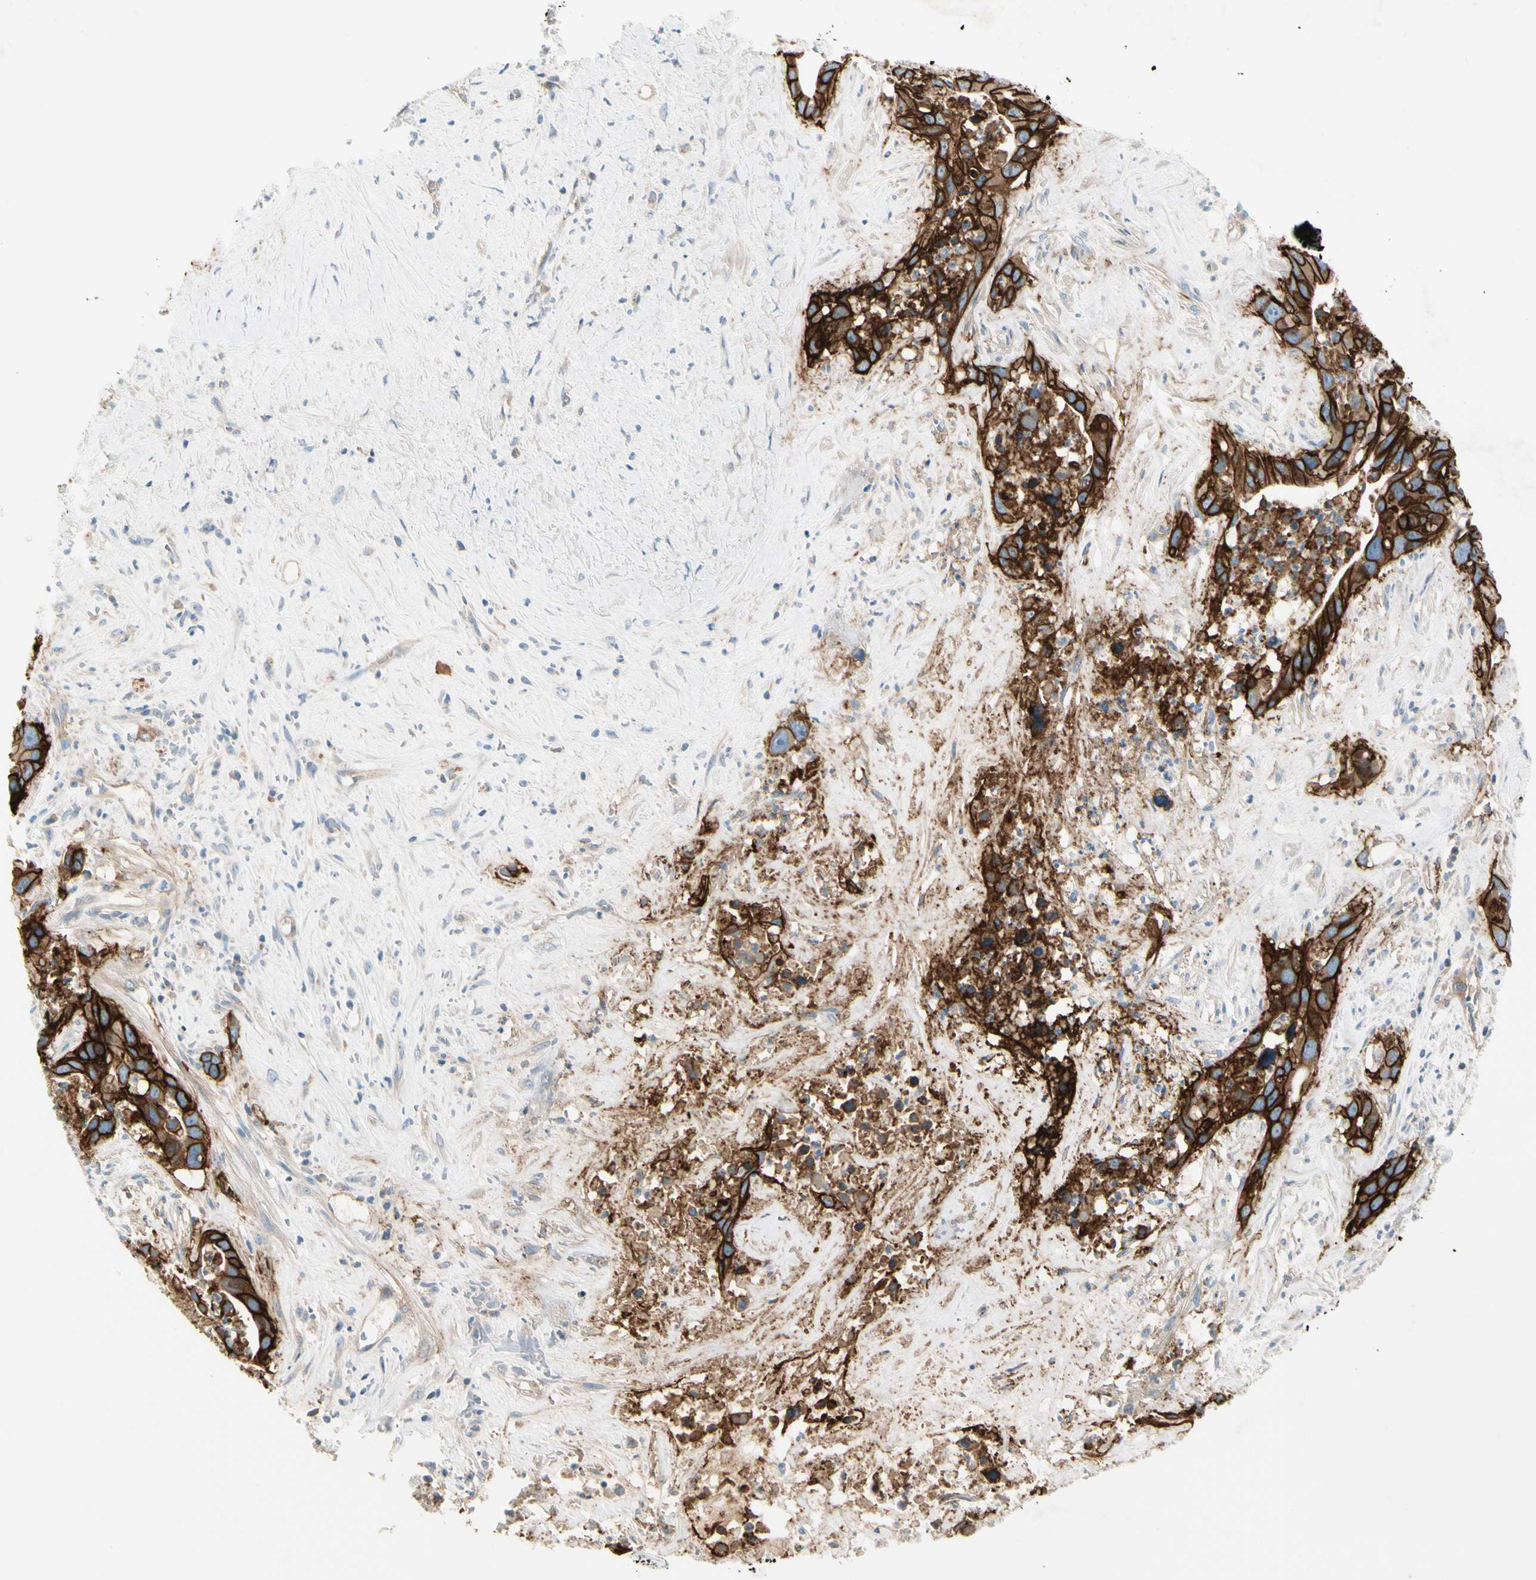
{"staining": {"intensity": "strong", "quantity": ">75%", "location": "cytoplasmic/membranous"}, "tissue": "liver cancer", "cell_type": "Tumor cells", "image_type": "cancer", "snomed": [{"axis": "morphology", "description": "Cholangiocarcinoma"}, {"axis": "topography", "description": "Liver"}], "caption": "This is an image of immunohistochemistry staining of liver cancer (cholangiocarcinoma), which shows strong positivity in the cytoplasmic/membranous of tumor cells.", "gene": "ITGA3", "patient": {"sex": "female", "age": 65}}